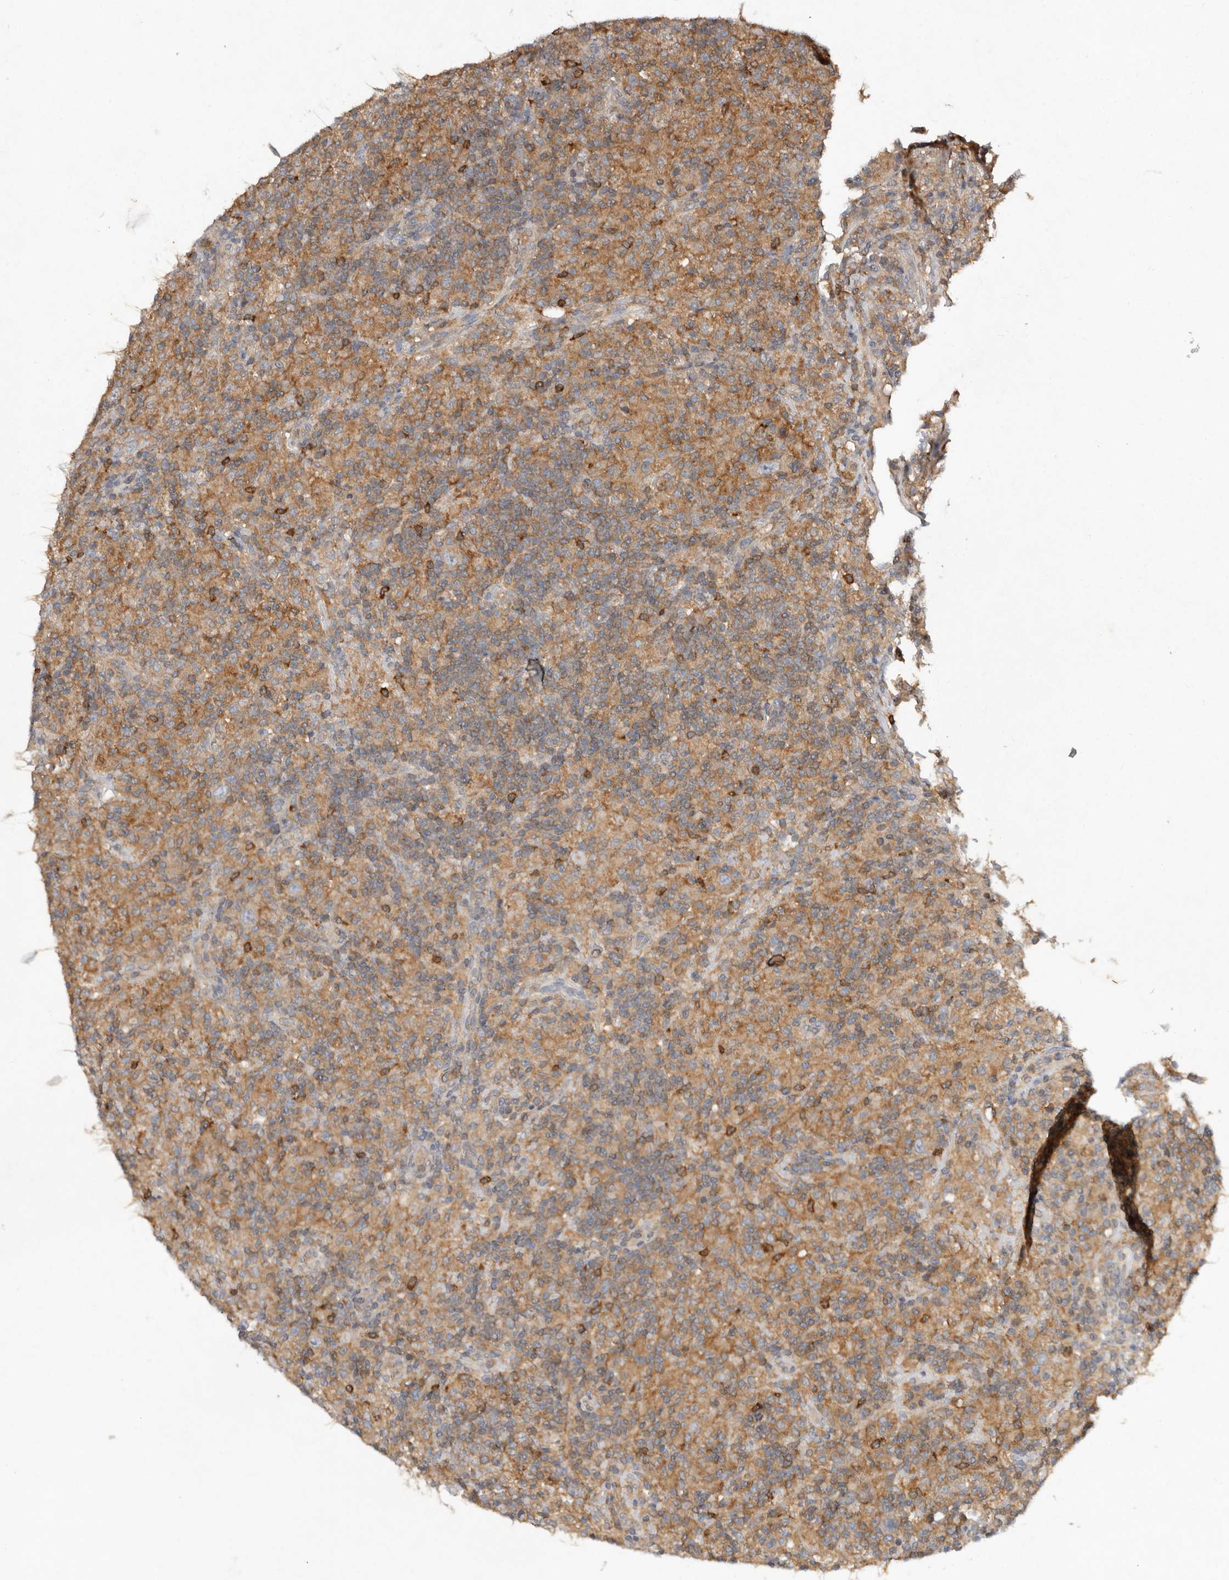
{"staining": {"intensity": "negative", "quantity": "none", "location": "none"}, "tissue": "lymphoma", "cell_type": "Tumor cells", "image_type": "cancer", "snomed": [{"axis": "morphology", "description": "Hodgkin's disease, NOS"}, {"axis": "topography", "description": "Lymph node"}], "caption": "An immunohistochemistry (IHC) micrograph of Hodgkin's disease is shown. There is no staining in tumor cells of Hodgkin's disease.", "gene": "EDEM1", "patient": {"sex": "male", "age": 70}}